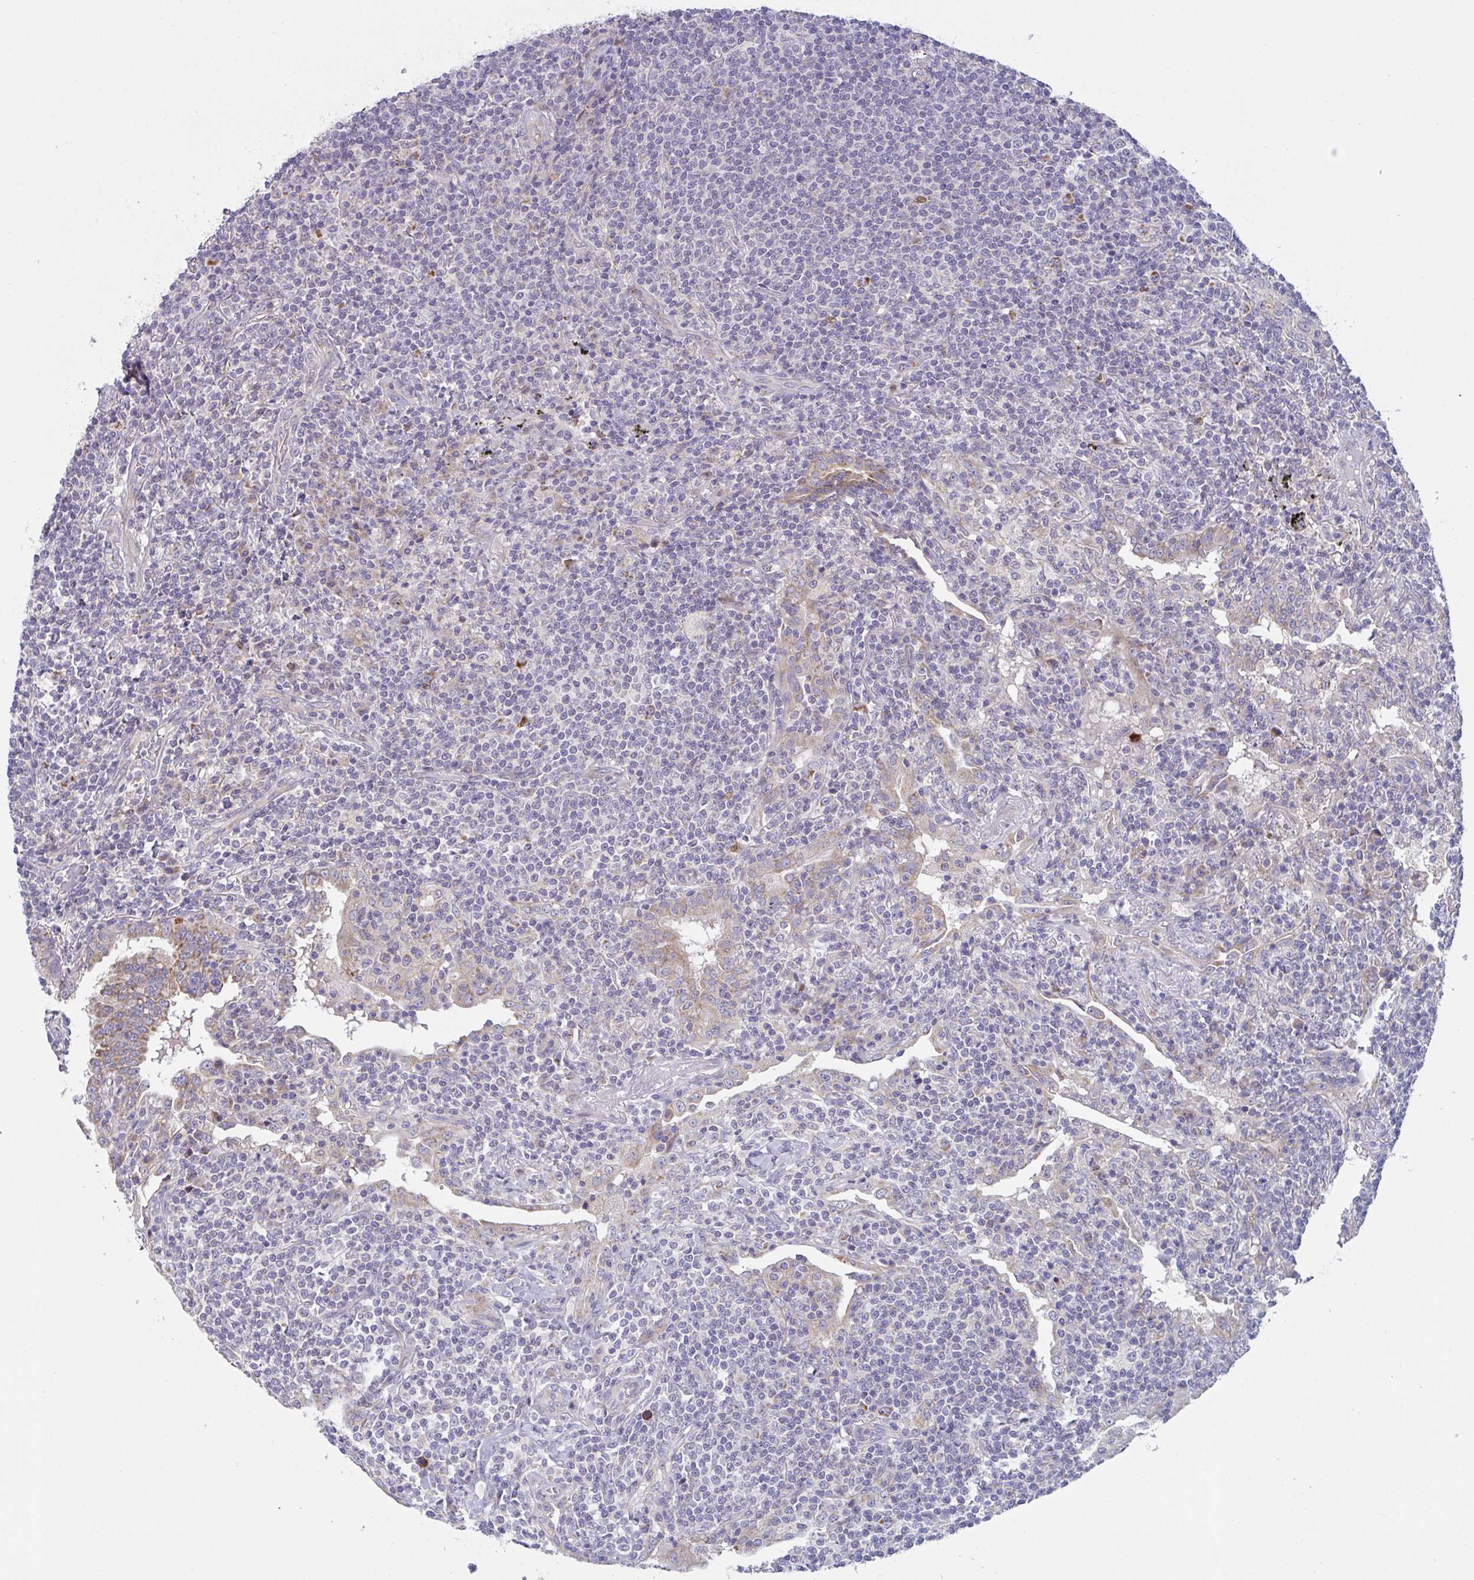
{"staining": {"intensity": "moderate", "quantity": "<25%", "location": "cytoplasmic/membranous"}, "tissue": "lymphoma", "cell_type": "Tumor cells", "image_type": "cancer", "snomed": [{"axis": "morphology", "description": "Malignant lymphoma, non-Hodgkin's type, Low grade"}, {"axis": "topography", "description": "Lung"}], "caption": "Immunohistochemistry (DAB) staining of human lymphoma displays moderate cytoplasmic/membranous protein staining in about <25% of tumor cells. The protein of interest is stained brown, and the nuclei are stained in blue (DAB (3,3'-diaminobenzidine) IHC with brightfield microscopy, high magnification).", "gene": "MRPS2", "patient": {"sex": "female", "age": 71}}